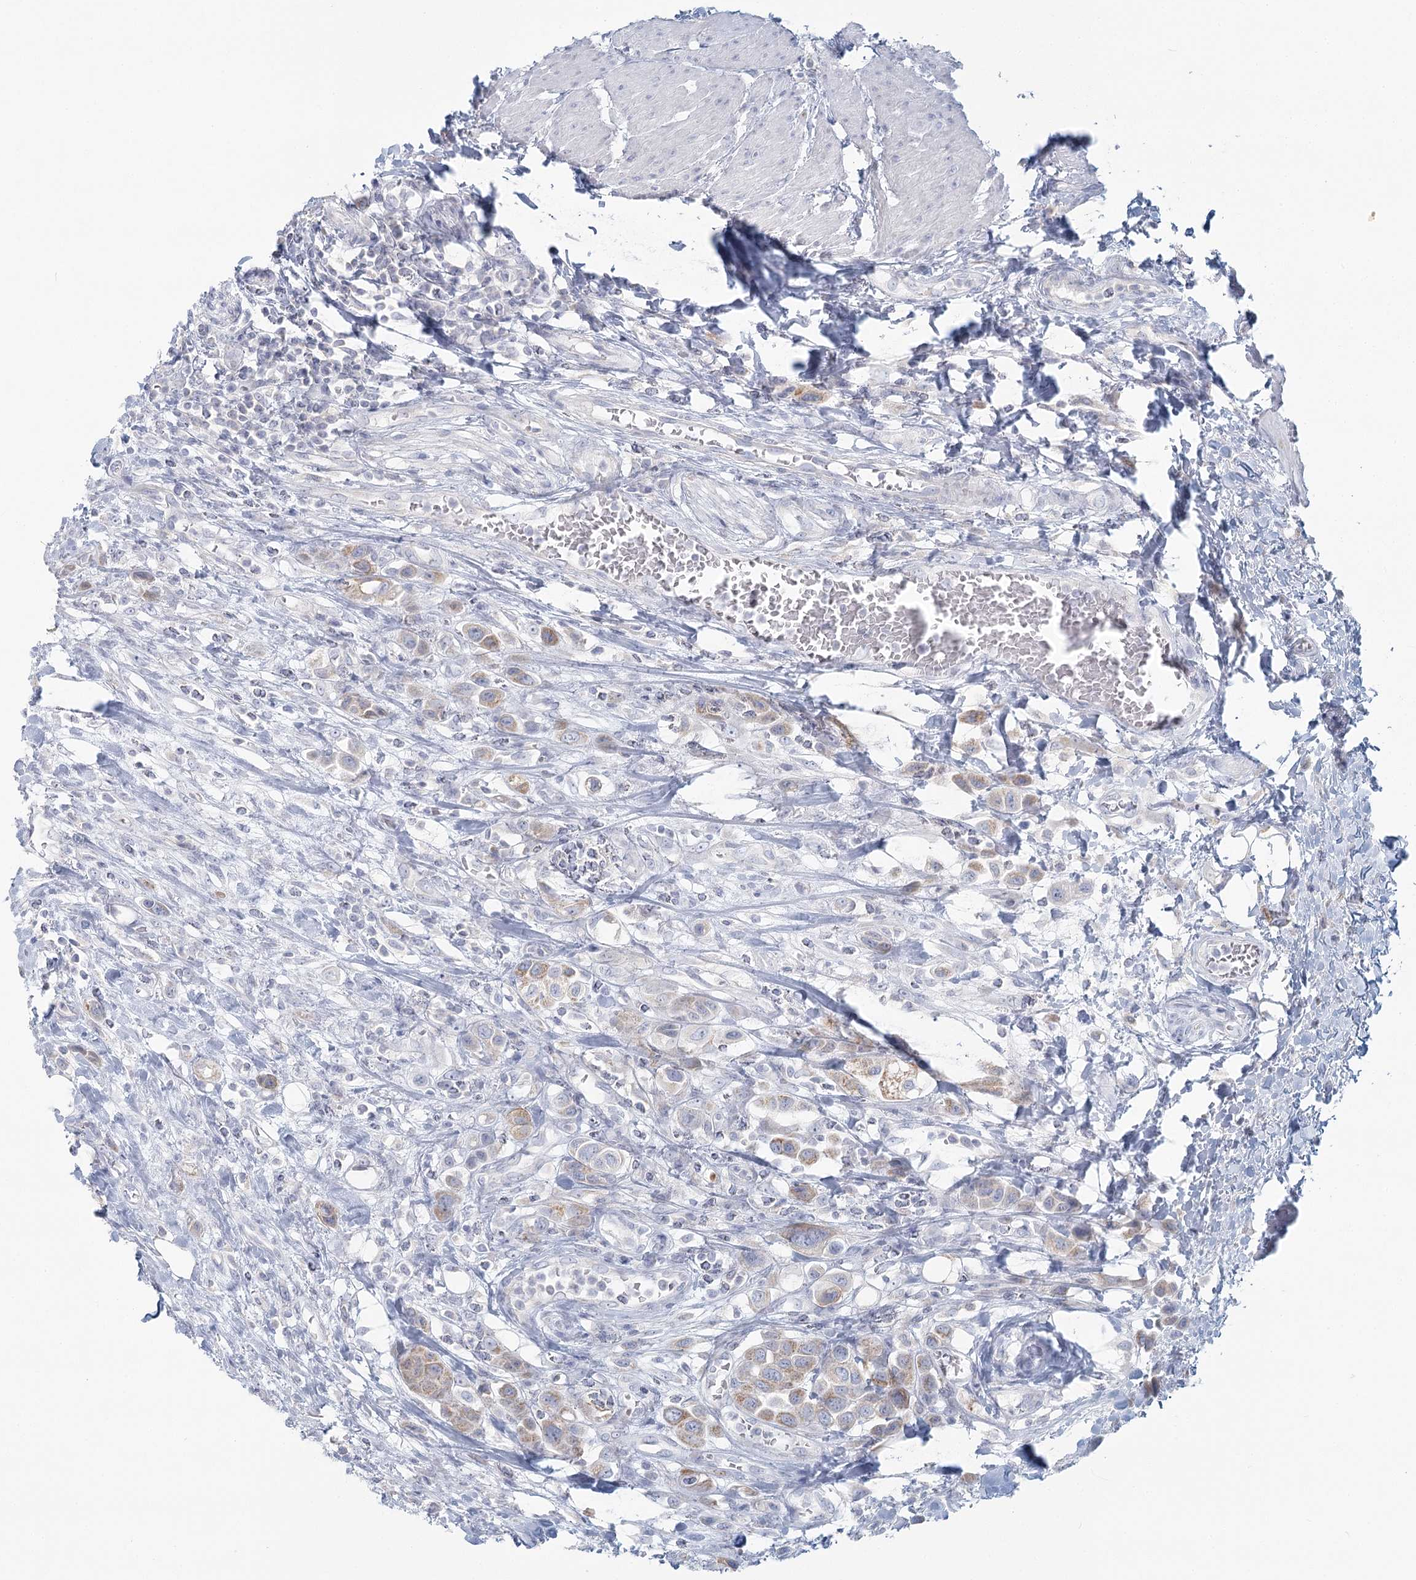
{"staining": {"intensity": "weak", "quantity": "<25%", "location": "cytoplasmic/membranous"}, "tissue": "urothelial cancer", "cell_type": "Tumor cells", "image_type": "cancer", "snomed": [{"axis": "morphology", "description": "Urothelial carcinoma, High grade"}, {"axis": "topography", "description": "Urinary bladder"}], "caption": "DAB (3,3'-diaminobenzidine) immunohistochemical staining of urothelial carcinoma (high-grade) demonstrates no significant positivity in tumor cells.", "gene": "BPHL", "patient": {"sex": "male", "age": 50}}